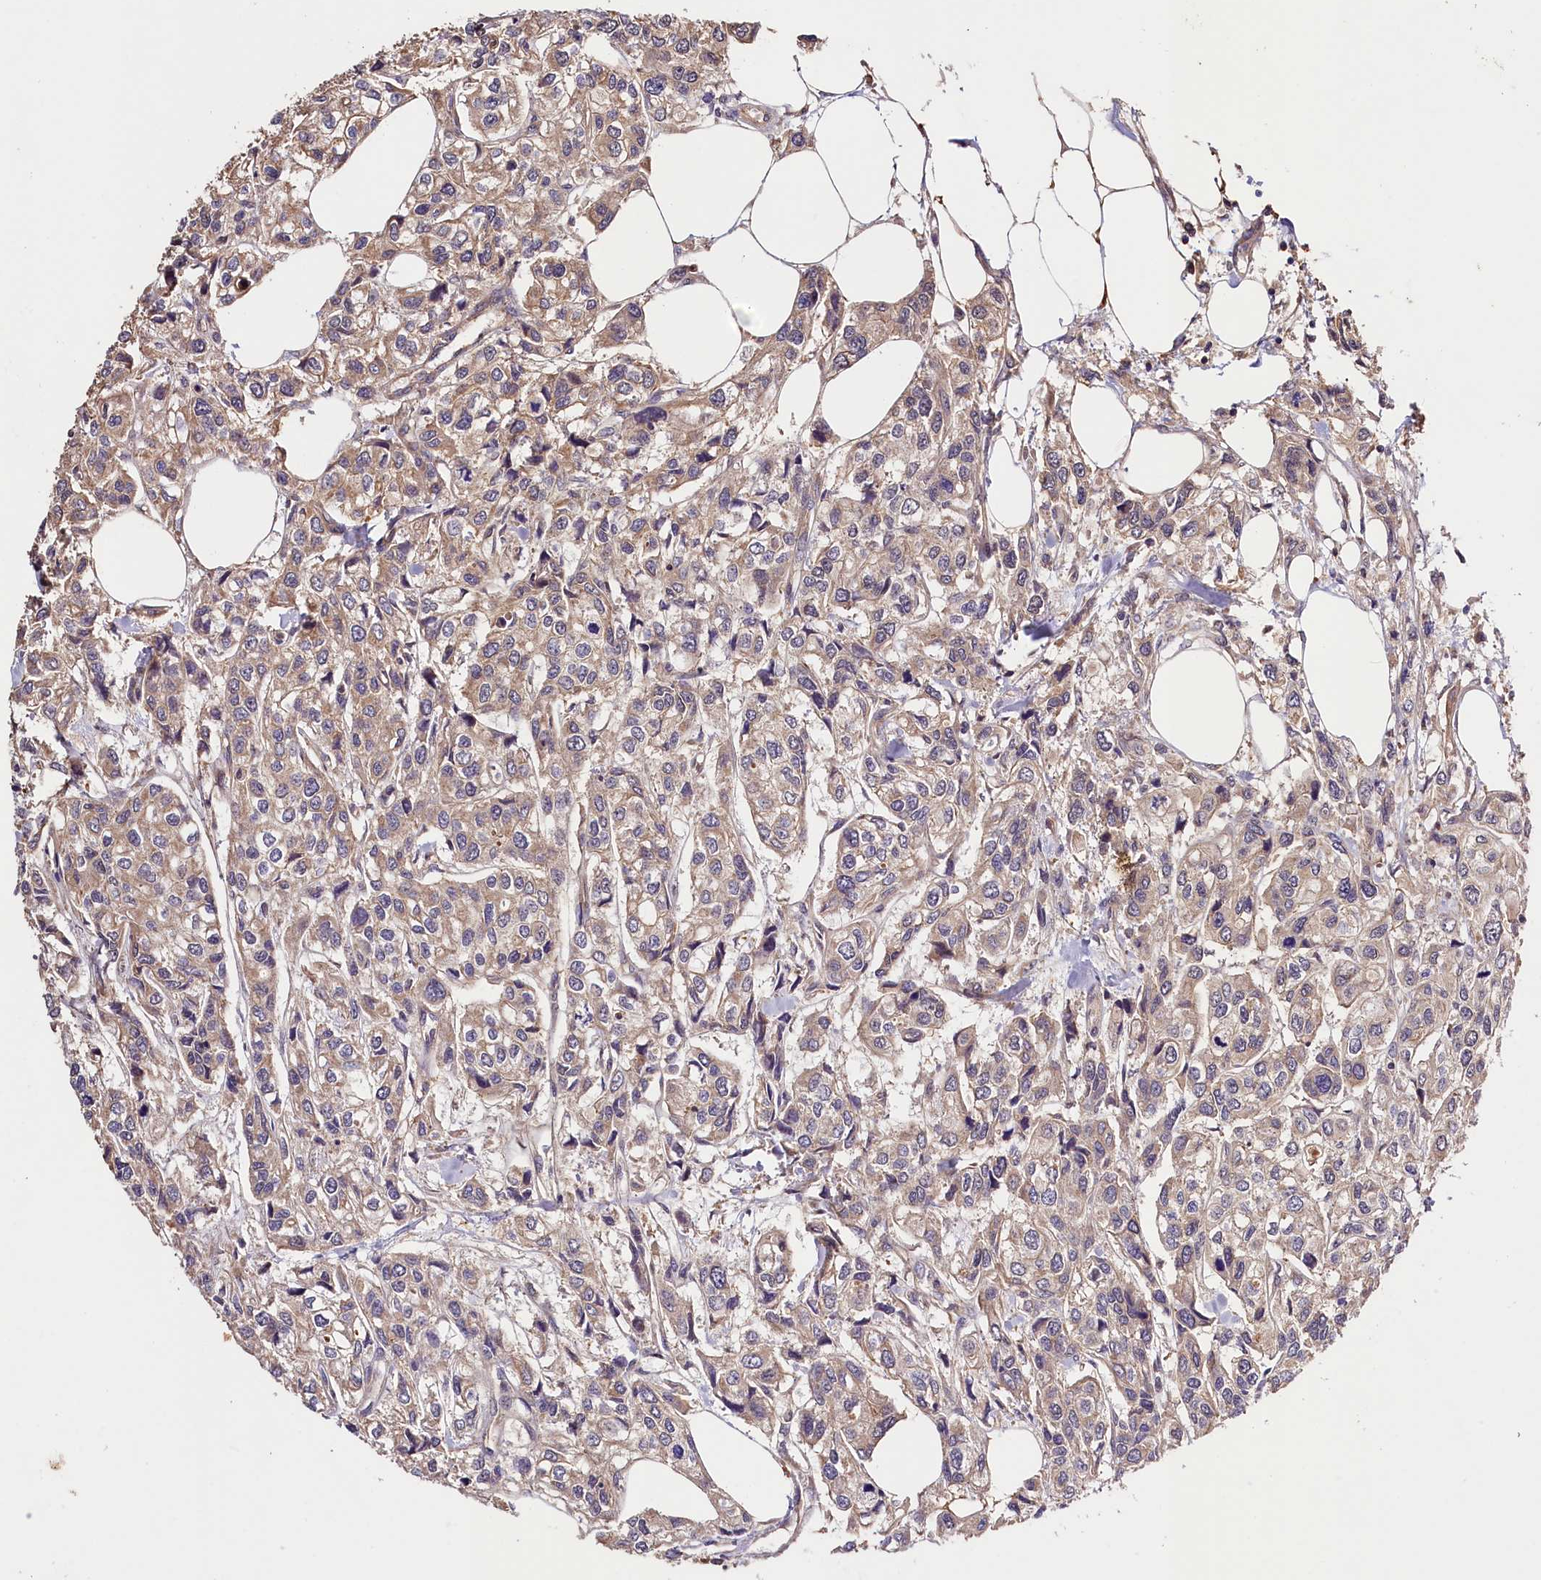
{"staining": {"intensity": "weak", "quantity": "25%-75%", "location": "cytoplasmic/membranous"}, "tissue": "urothelial cancer", "cell_type": "Tumor cells", "image_type": "cancer", "snomed": [{"axis": "morphology", "description": "Urothelial carcinoma, High grade"}, {"axis": "topography", "description": "Urinary bladder"}], "caption": "Urothelial cancer stained with IHC displays weak cytoplasmic/membranous positivity in about 25%-75% of tumor cells.", "gene": "CES3", "patient": {"sex": "male", "age": 67}}